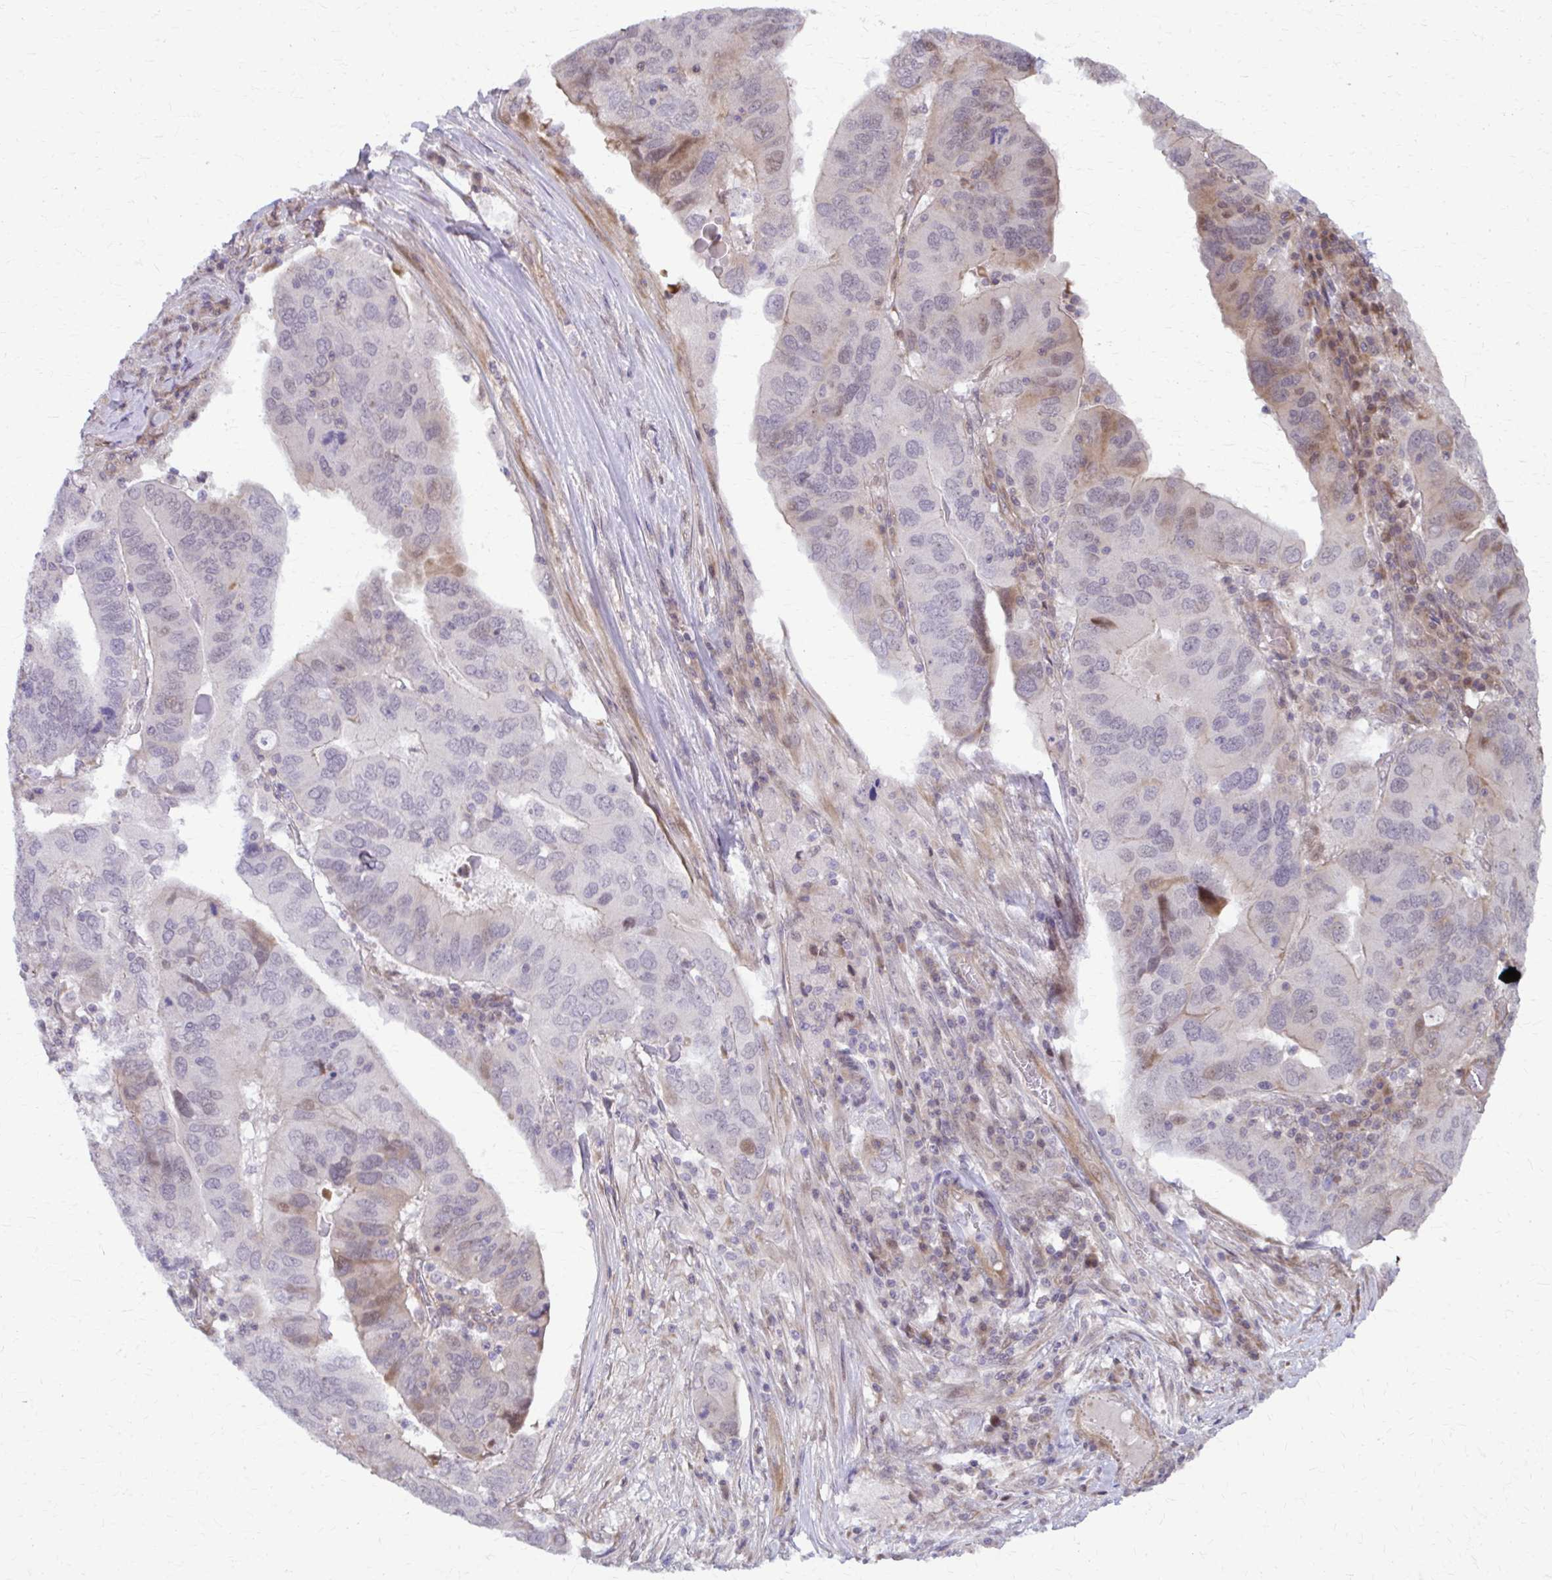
{"staining": {"intensity": "moderate", "quantity": "<25%", "location": "cytoplasmic/membranous,nuclear"}, "tissue": "ovarian cancer", "cell_type": "Tumor cells", "image_type": "cancer", "snomed": [{"axis": "morphology", "description": "Cystadenocarcinoma, serous, NOS"}, {"axis": "topography", "description": "Ovary"}], "caption": "The image demonstrates a brown stain indicating the presence of a protein in the cytoplasmic/membranous and nuclear of tumor cells in ovarian serous cystadenocarcinoma. (DAB (3,3'-diaminobenzidine) = brown stain, brightfield microscopy at high magnification).", "gene": "MAF1", "patient": {"sex": "female", "age": 79}}